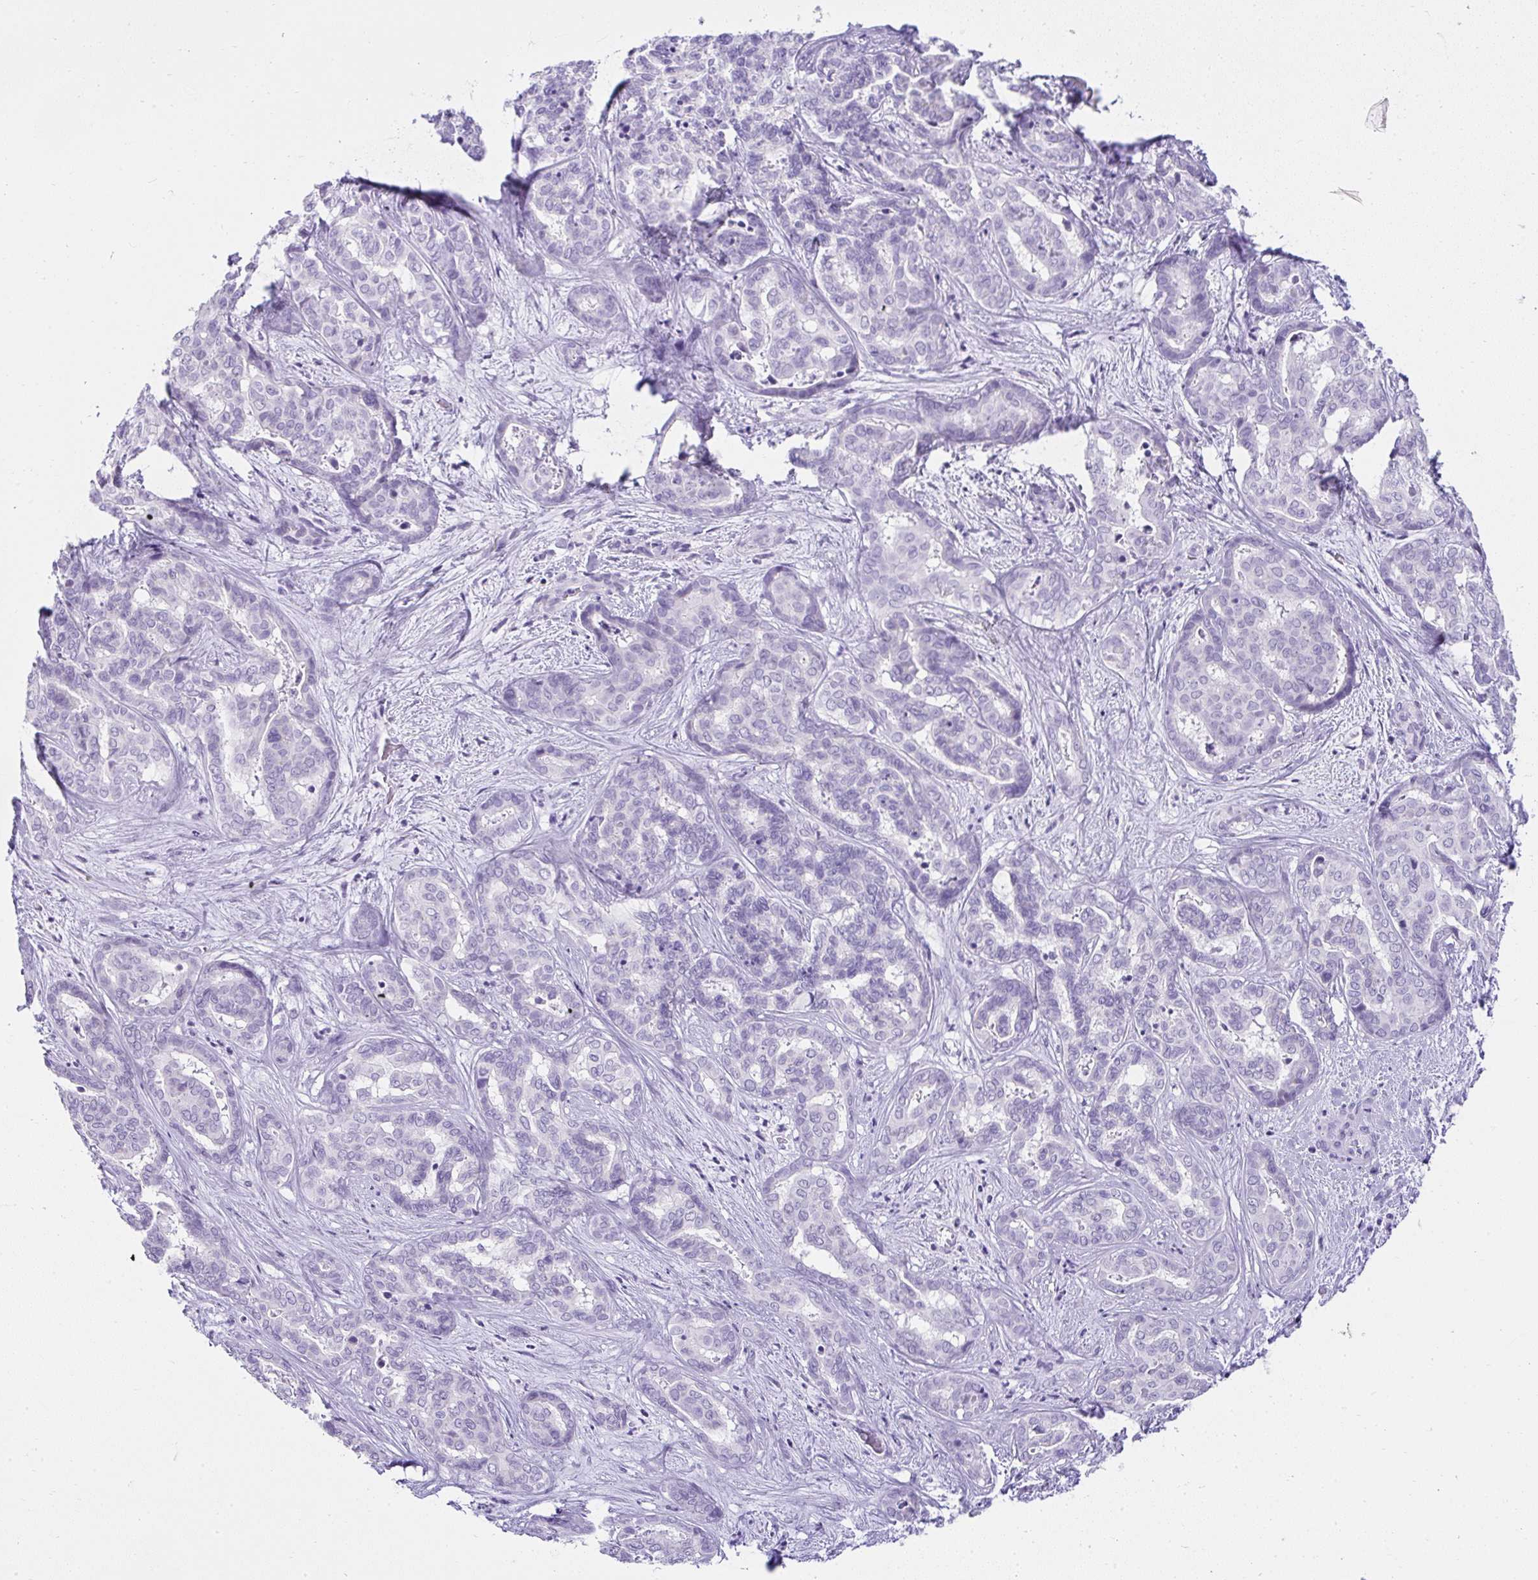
{"staining": {"intensity": "negative", "quantity": "none", "location": "none"}, "tissue": "liver cancer", "cell_type": "Tumor cells", "image_type": "cancer", "snomed": [{"axis": "morphology", "description": "Cholangiocarcinoma"}, {"axis": "topography", "description": "Liver"}], "caption": "Immunohistochemistry (IHC) micrograph of liver cancer stained for a protein (brown), which demonstrates no staining in tumor cells.", "gene": "RNF183", "patient": {"sex": "female", "age": 64}}